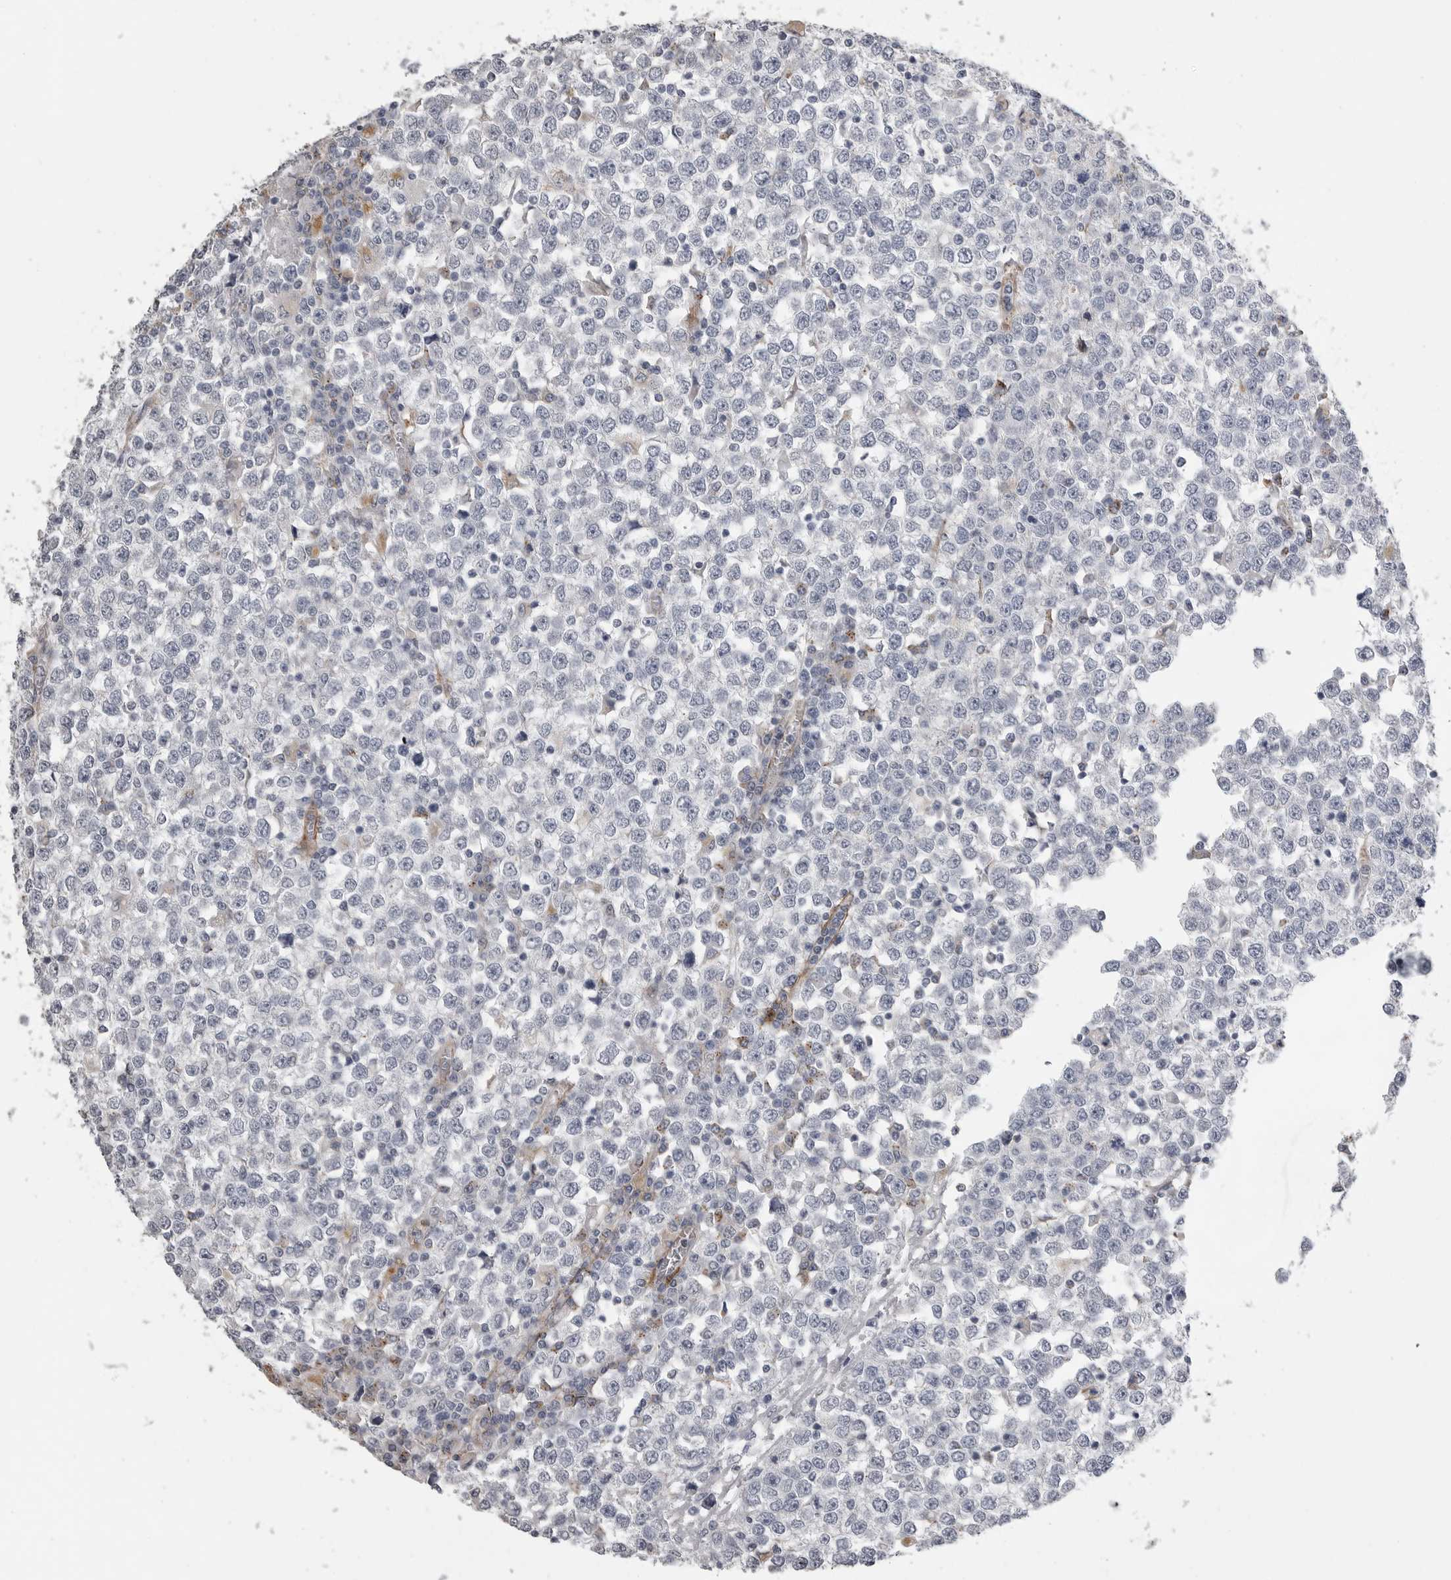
{"staining": {"intensity": "negative", "quantity": "none", "location": "none"}, "tissue": "testis cancer", "cell_type": "Tumor cells", "image_type": "cancer", "snomed": [{"axis": "morphology", "description": "Seminoma, NOS"}, {"axis": "topography", "description": "Testis"}], "caption": "IHC micrograph of neoplastic tissue: human testis cancer (seminoma) stained with DAB (3,3'-diaminobenzidine) reveals no significant protein expression in tumor cells.", "gene": "AOC3", "patient": {"sex": "male", "age": 65}}